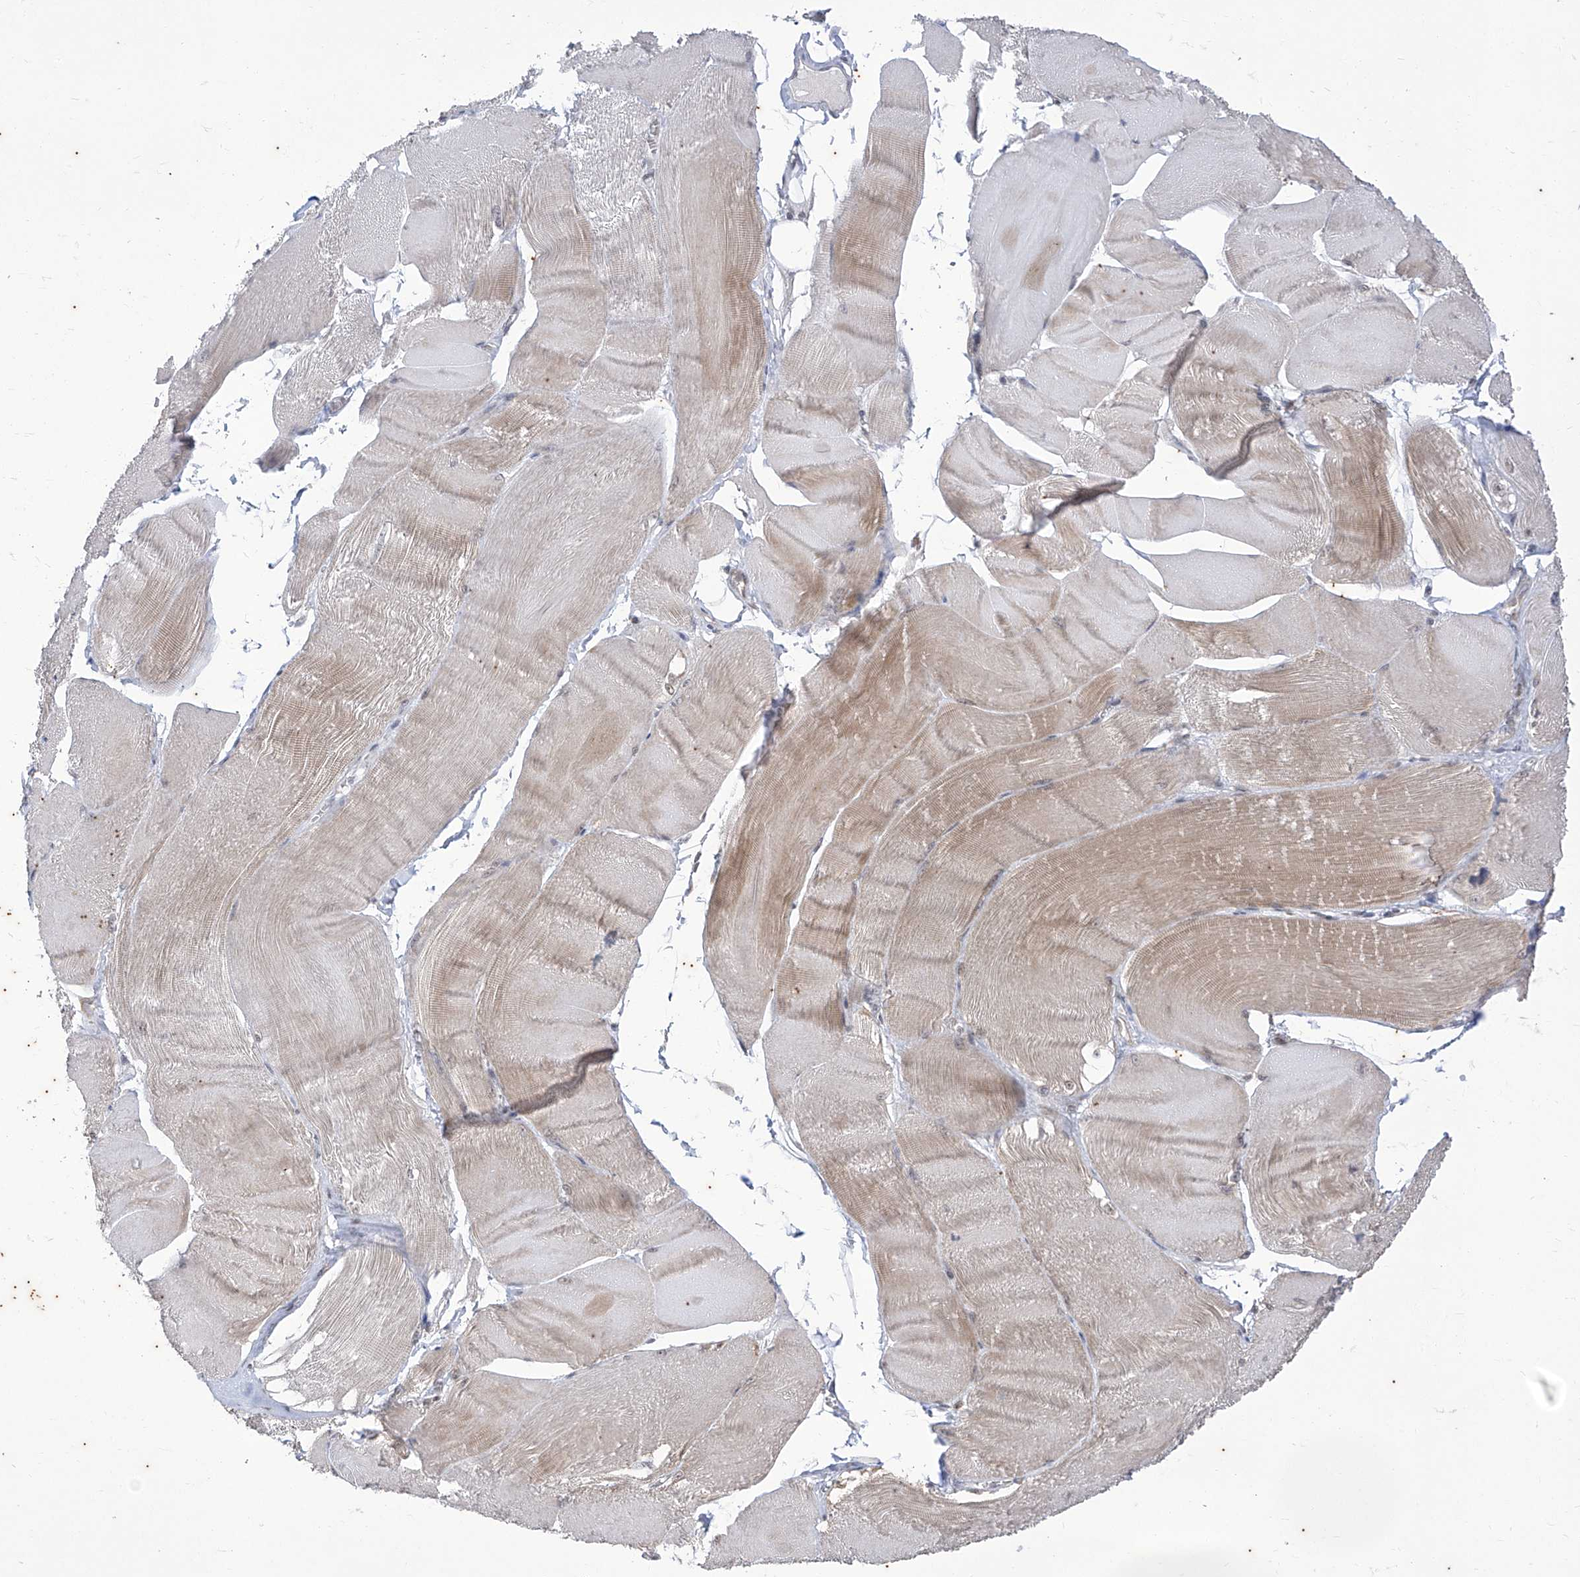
{"staining": {"intensity": "moderate", "quantity": "<25%", "location": "cytoplasmic/membranous"}, "tissue": "skeletal muscle", "cell_type": "Myocytes", "image_type": "normal", "snomed": [{"axis": "morphology", "description": "Normal tissue, NOS"}, {"axis": "morphology", "description": "Basal cell carcinoma"}, {"axis": "topography", "description": "Skeletal muscle"}], "caption": "A brown stain labels moderate cytoplasmic/membranous expression of a protein in myocytes of benign skeletal muscle.", "gene": "PHF20L1", "patient": {"sex": "female", "age": 64}}